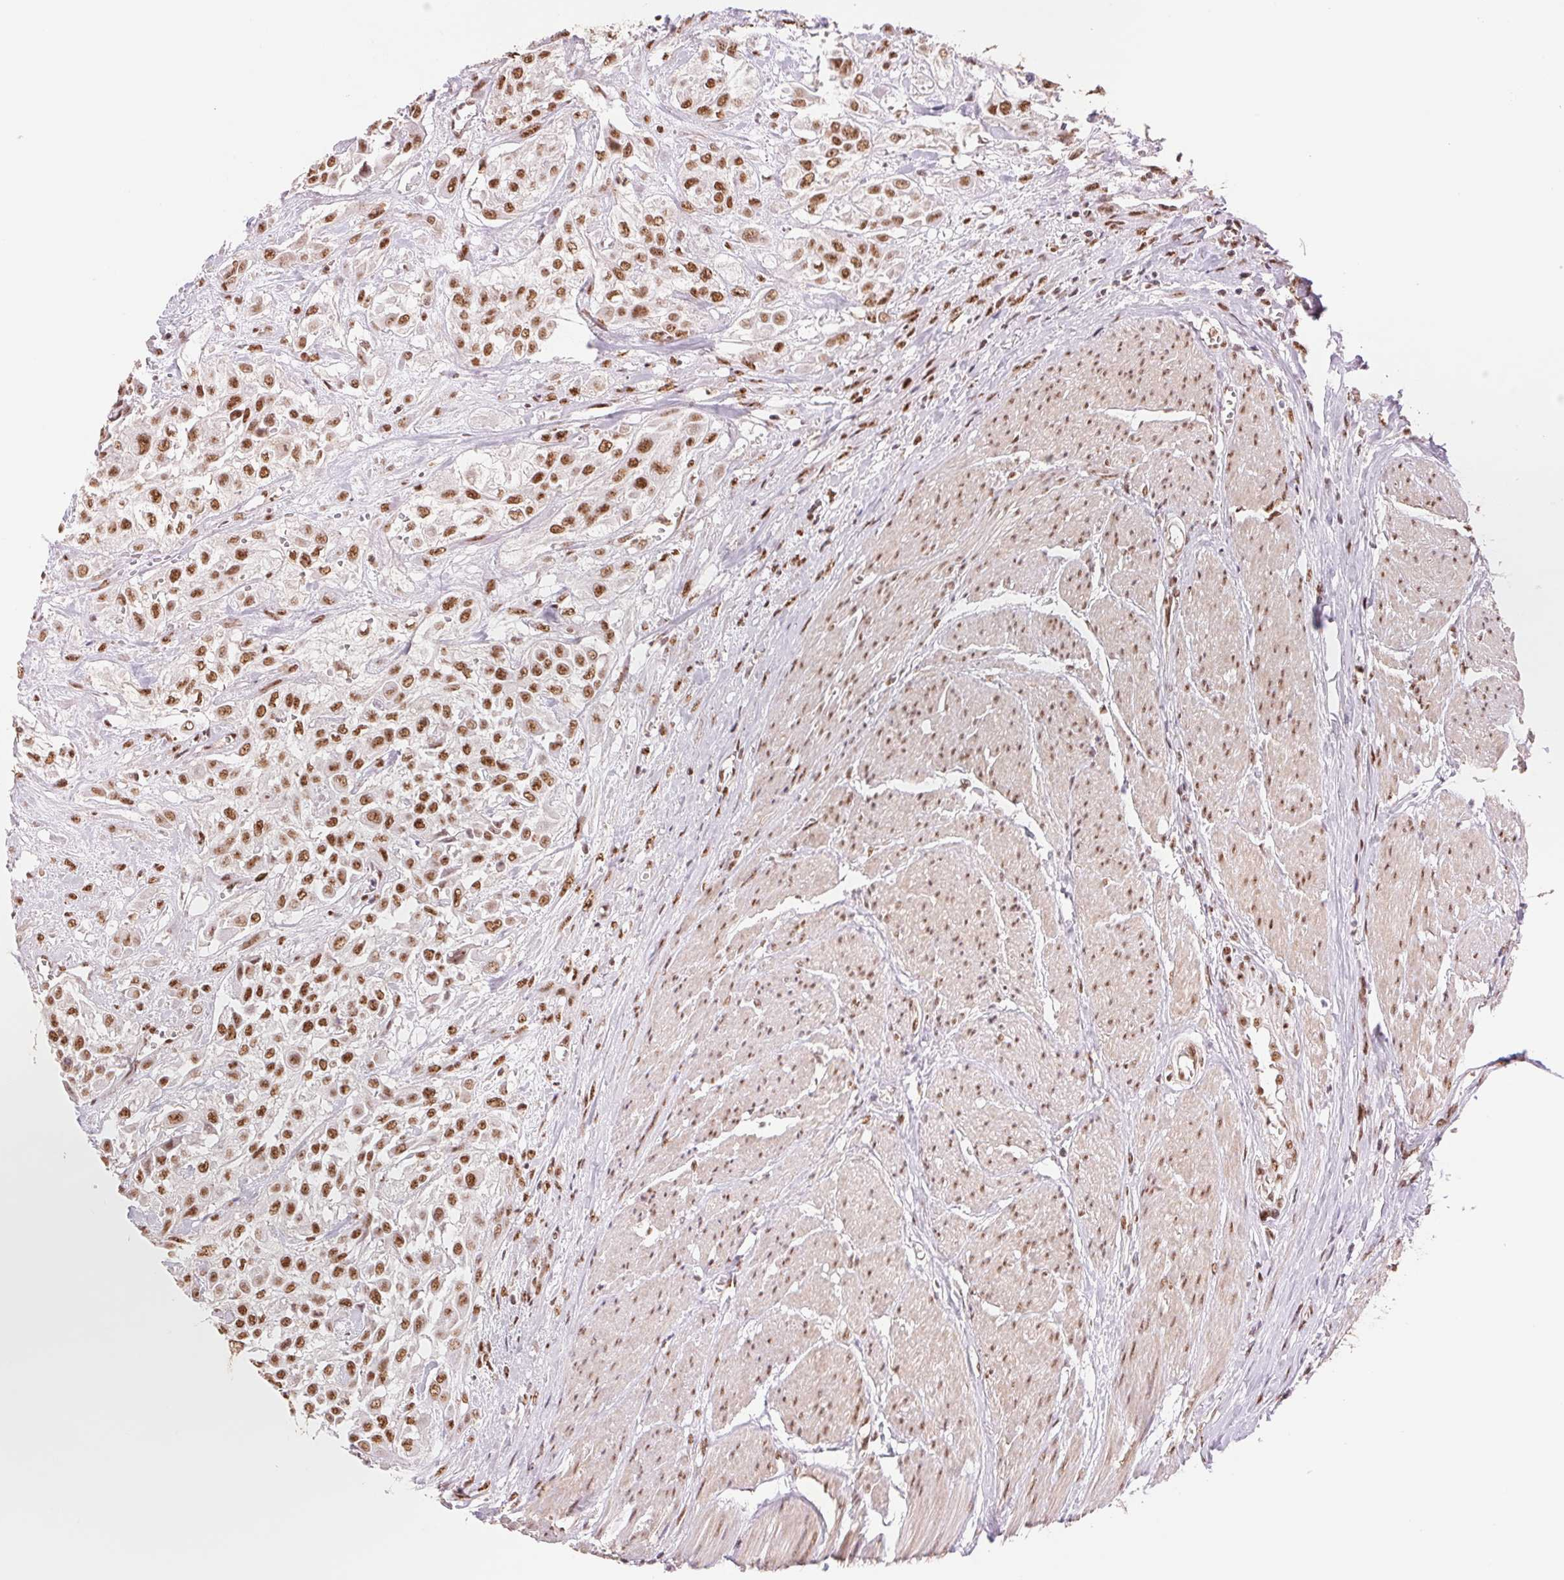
{"staining": {"intensity": "strong", "quantity": ">75%", "location": "nuclear"}, "tissue": "urothelial cancer", "cell_type": "Tumor cells", "image_type": "cancer", "snomed": [{"axis": "morphology", "description": "Urothelial carcinoma, High grade"}, {"axis": "topography", "description": "Urinary bladder"}], "caption": "Urothelial cancer stained for a protein (brown) shows strong nuclear positive expression in about >75% of tumor cells.", "gene": "SREK1", "patient": {"sex": "male", "age": 57}}